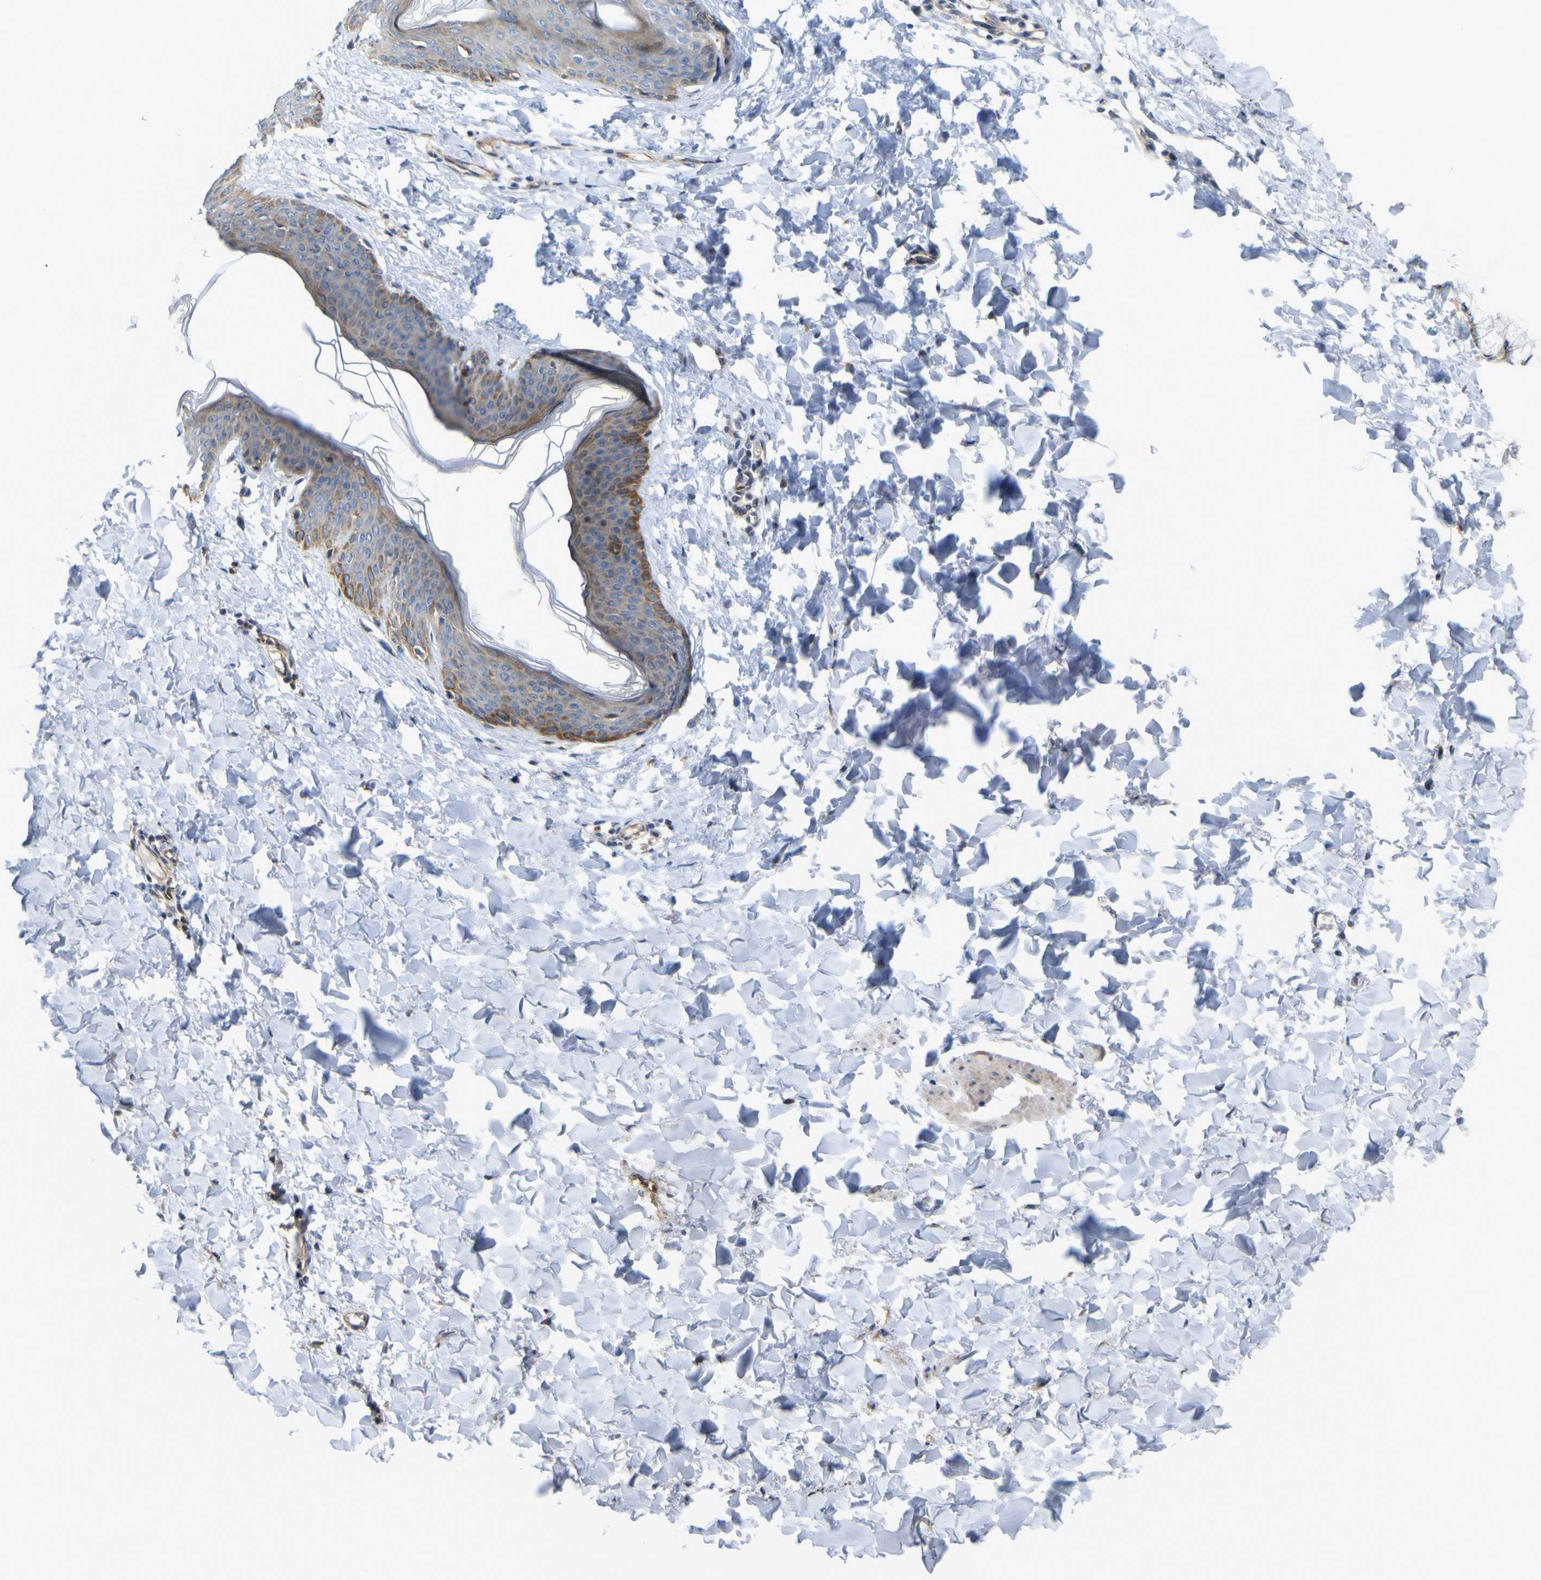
{"staining": {"intensity": "weak", "quantity": "25%-75%", "location": "cytoplasmic/membranous"}, "tissue": "skin", "cell_type": "Fibroblasts", "image_type": "normal", "snomed": [{"axis": "morphology", "description": "Normal tissue, NOS"}, {"axis": "topography", "description": "Skin"}], "caption": "Immunohistochemistry (IHC) micrograph of normal skin stained for a protein (brown), which displays low levels of weak cytoplasmic/membranous expression in about 25%-75% of fibroblasts.", "gene": "JPH1", "patient": {"sex": "female", "age": 17}}